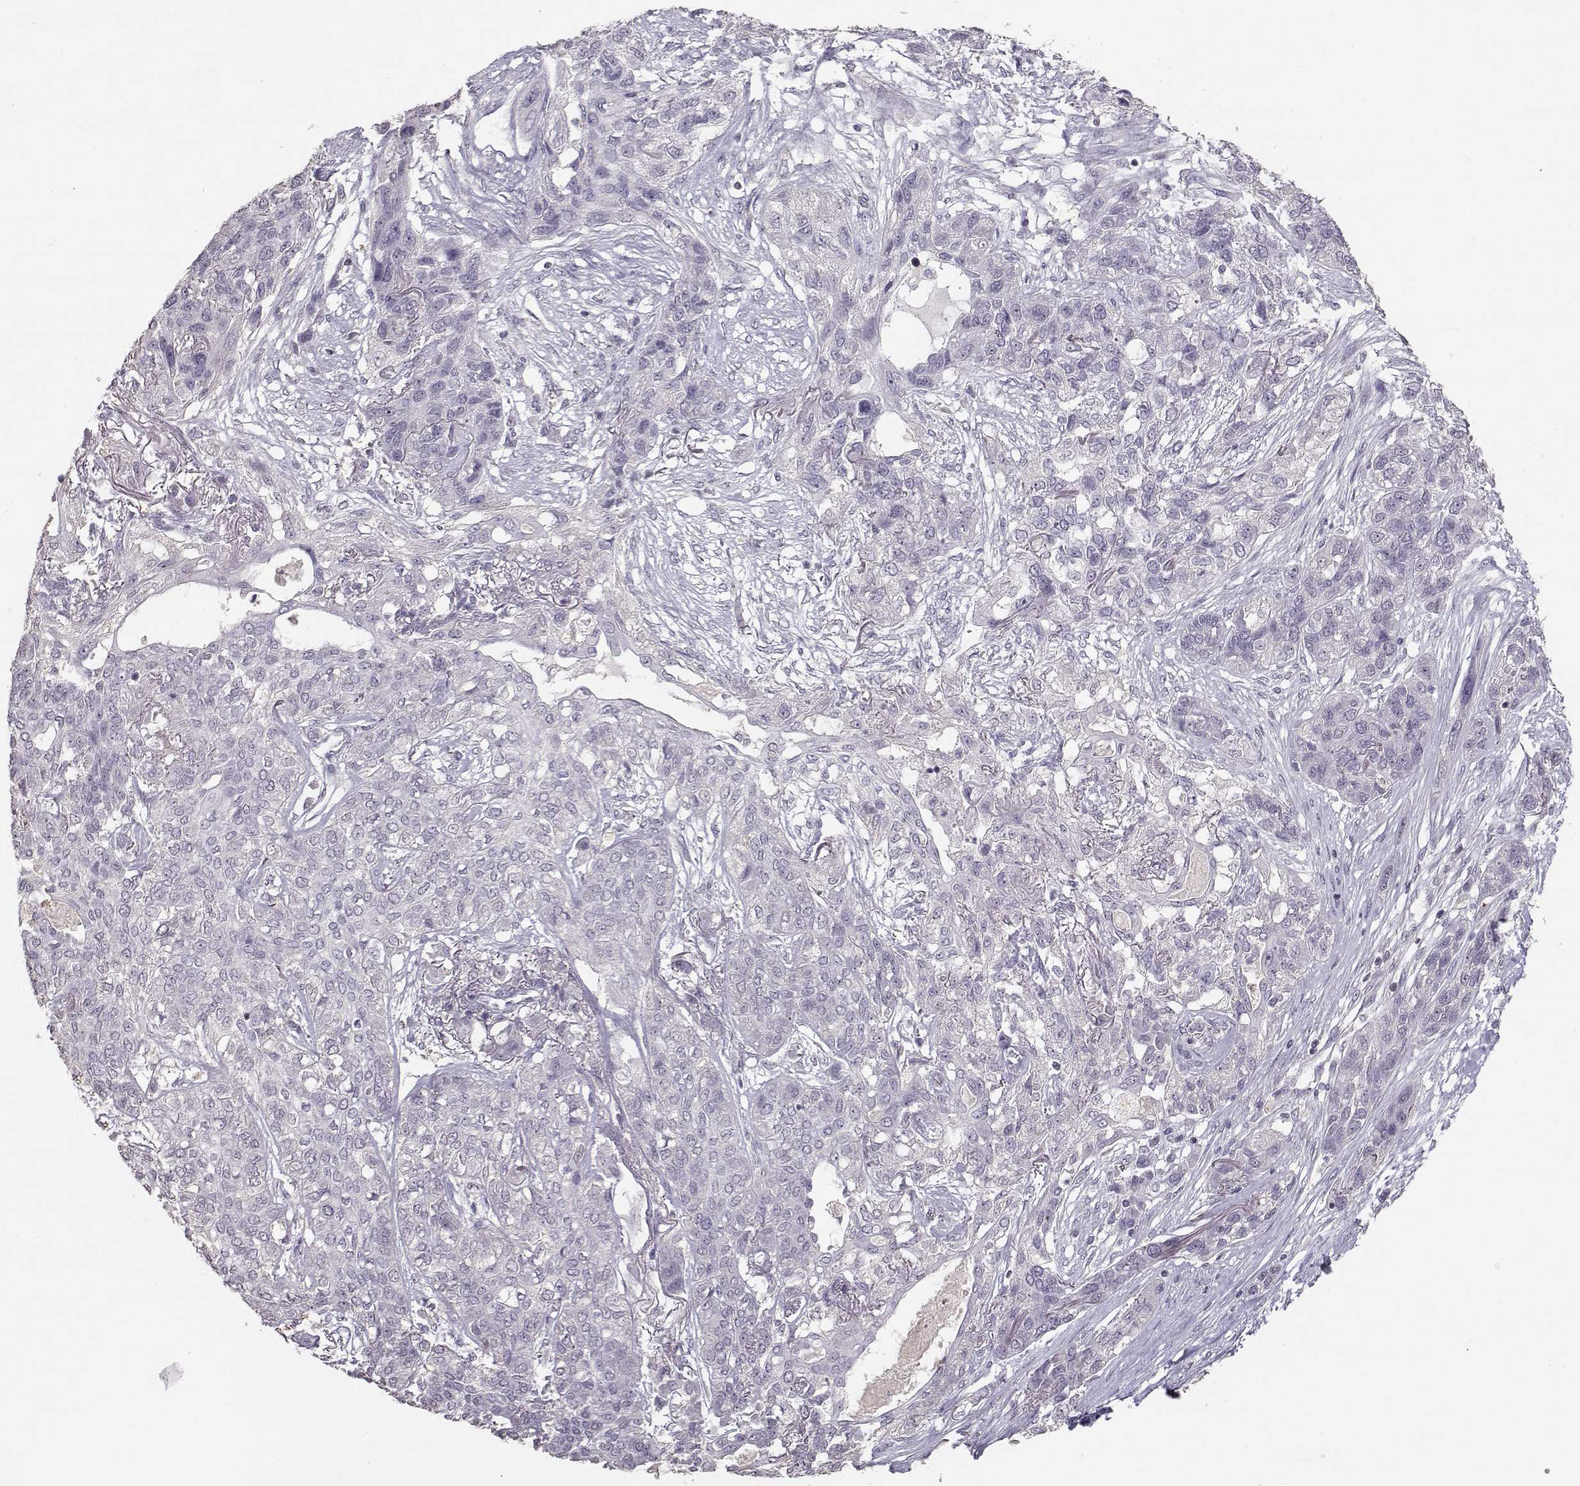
{"staining": {"intensity": "negative", "quantity": "none", "location": "none"}, "tissue": "lung cancer", "cell_type": "Tumor cells", "image_type": "cancer", "snomed": [{"axis": "morphology", "description": "Squamous cell carcinoma, NOS"}, {"axis": "topography", "description": "Lung"}], "caption": "Lung cancer (squamous cell carcinoma) was stained to show a protein in brown. There is no significant staining in tumor cells.", "gene": "UROC1", "patient": {"sex": "female", "age": 70}}